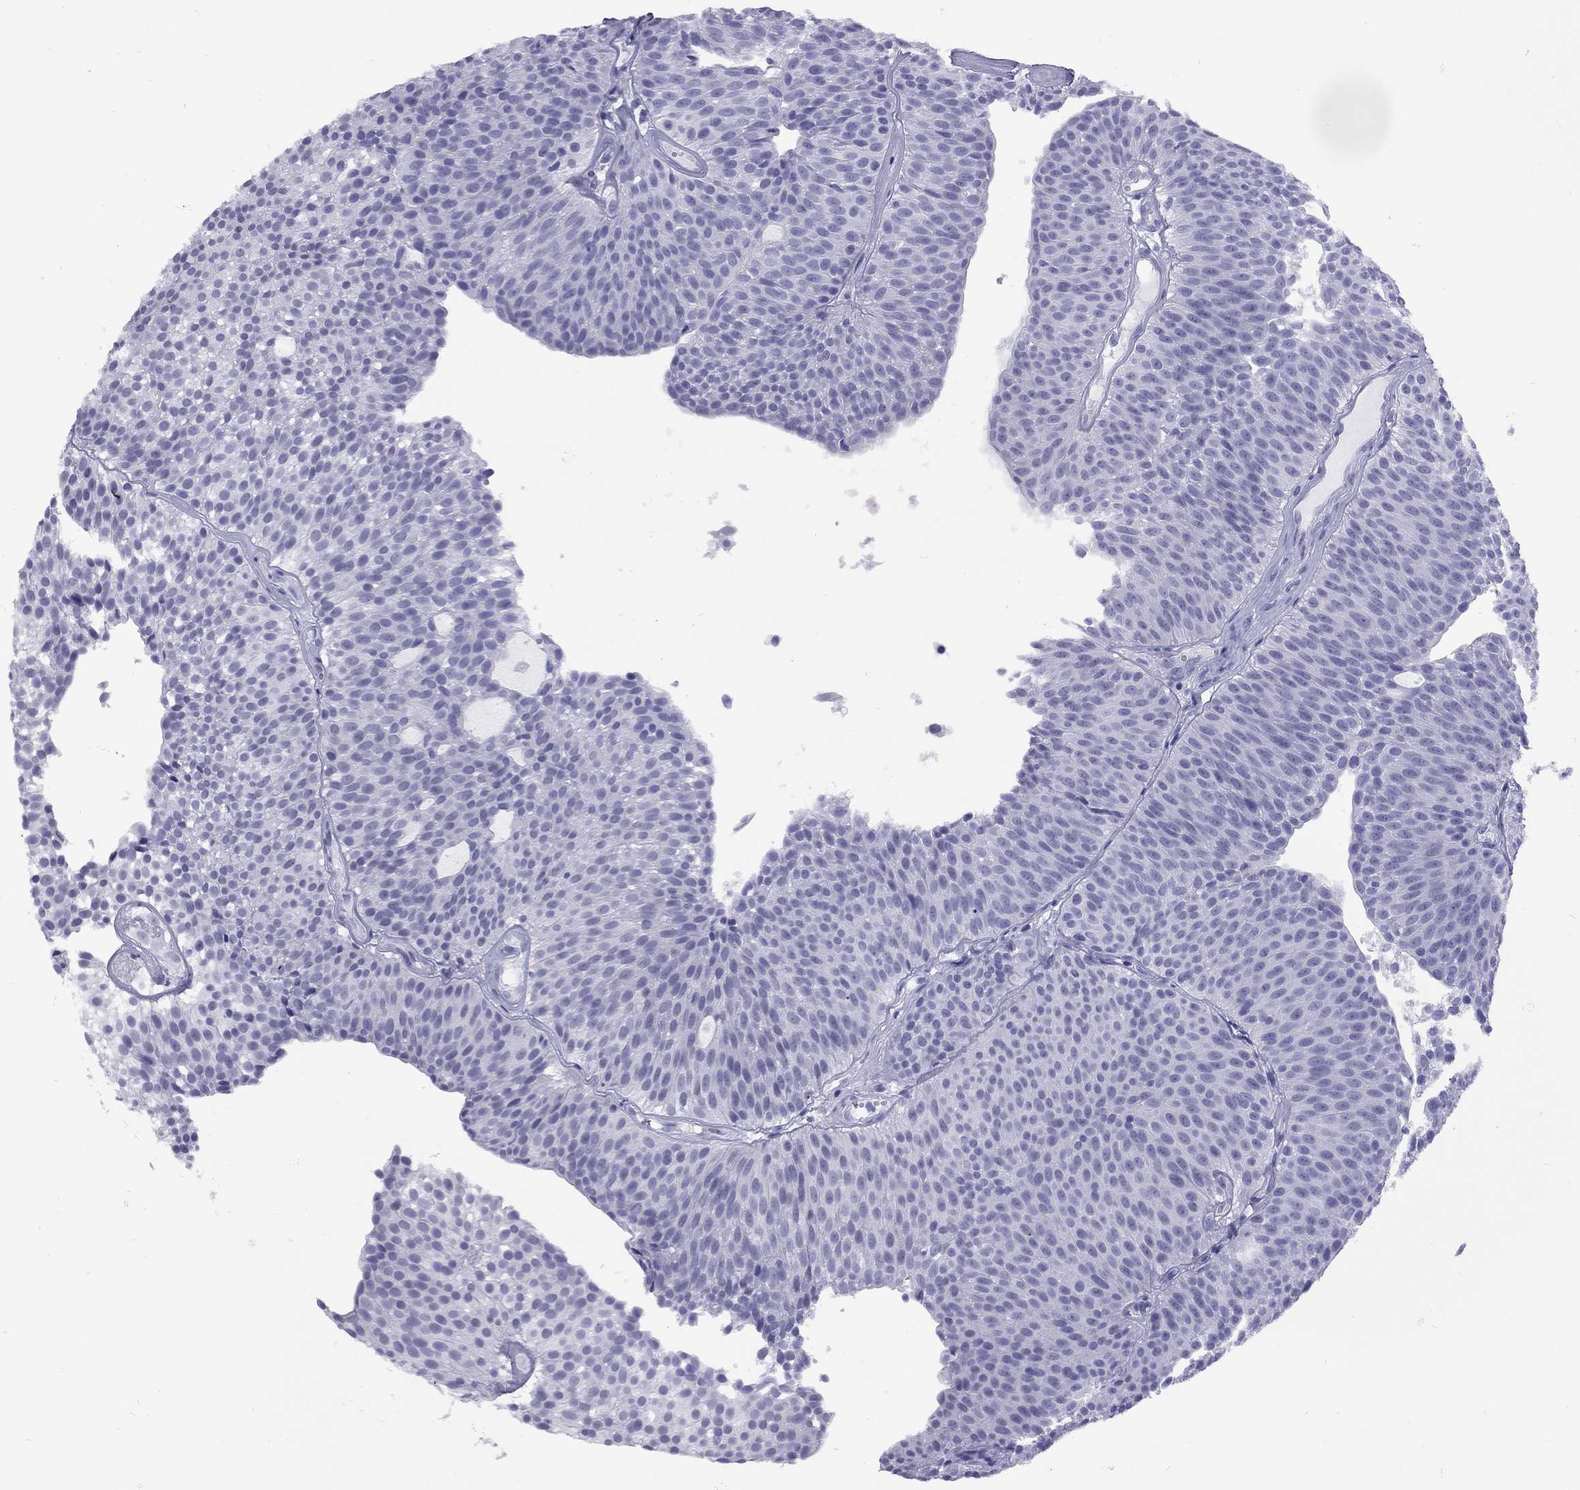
{"staining": {"intensity": "negative", "quantity": "none", "location": "none"}, "tissue": "urothelial cancer", "cell_type": "Tumor cells", "image_type": "cancer", "snomed": [{"axis": "morphology", "description": "Urothelial carcinoma, Low grade"}, {"axis": "topography", "description": "Urinary bladder"}], "caption": "Photomicrograph shows no significant protein staining in tumor cells of urothelial carcinoma (low-grade).", "gene": "LYAR", "patient": {"sex": "male", "age": 63}}